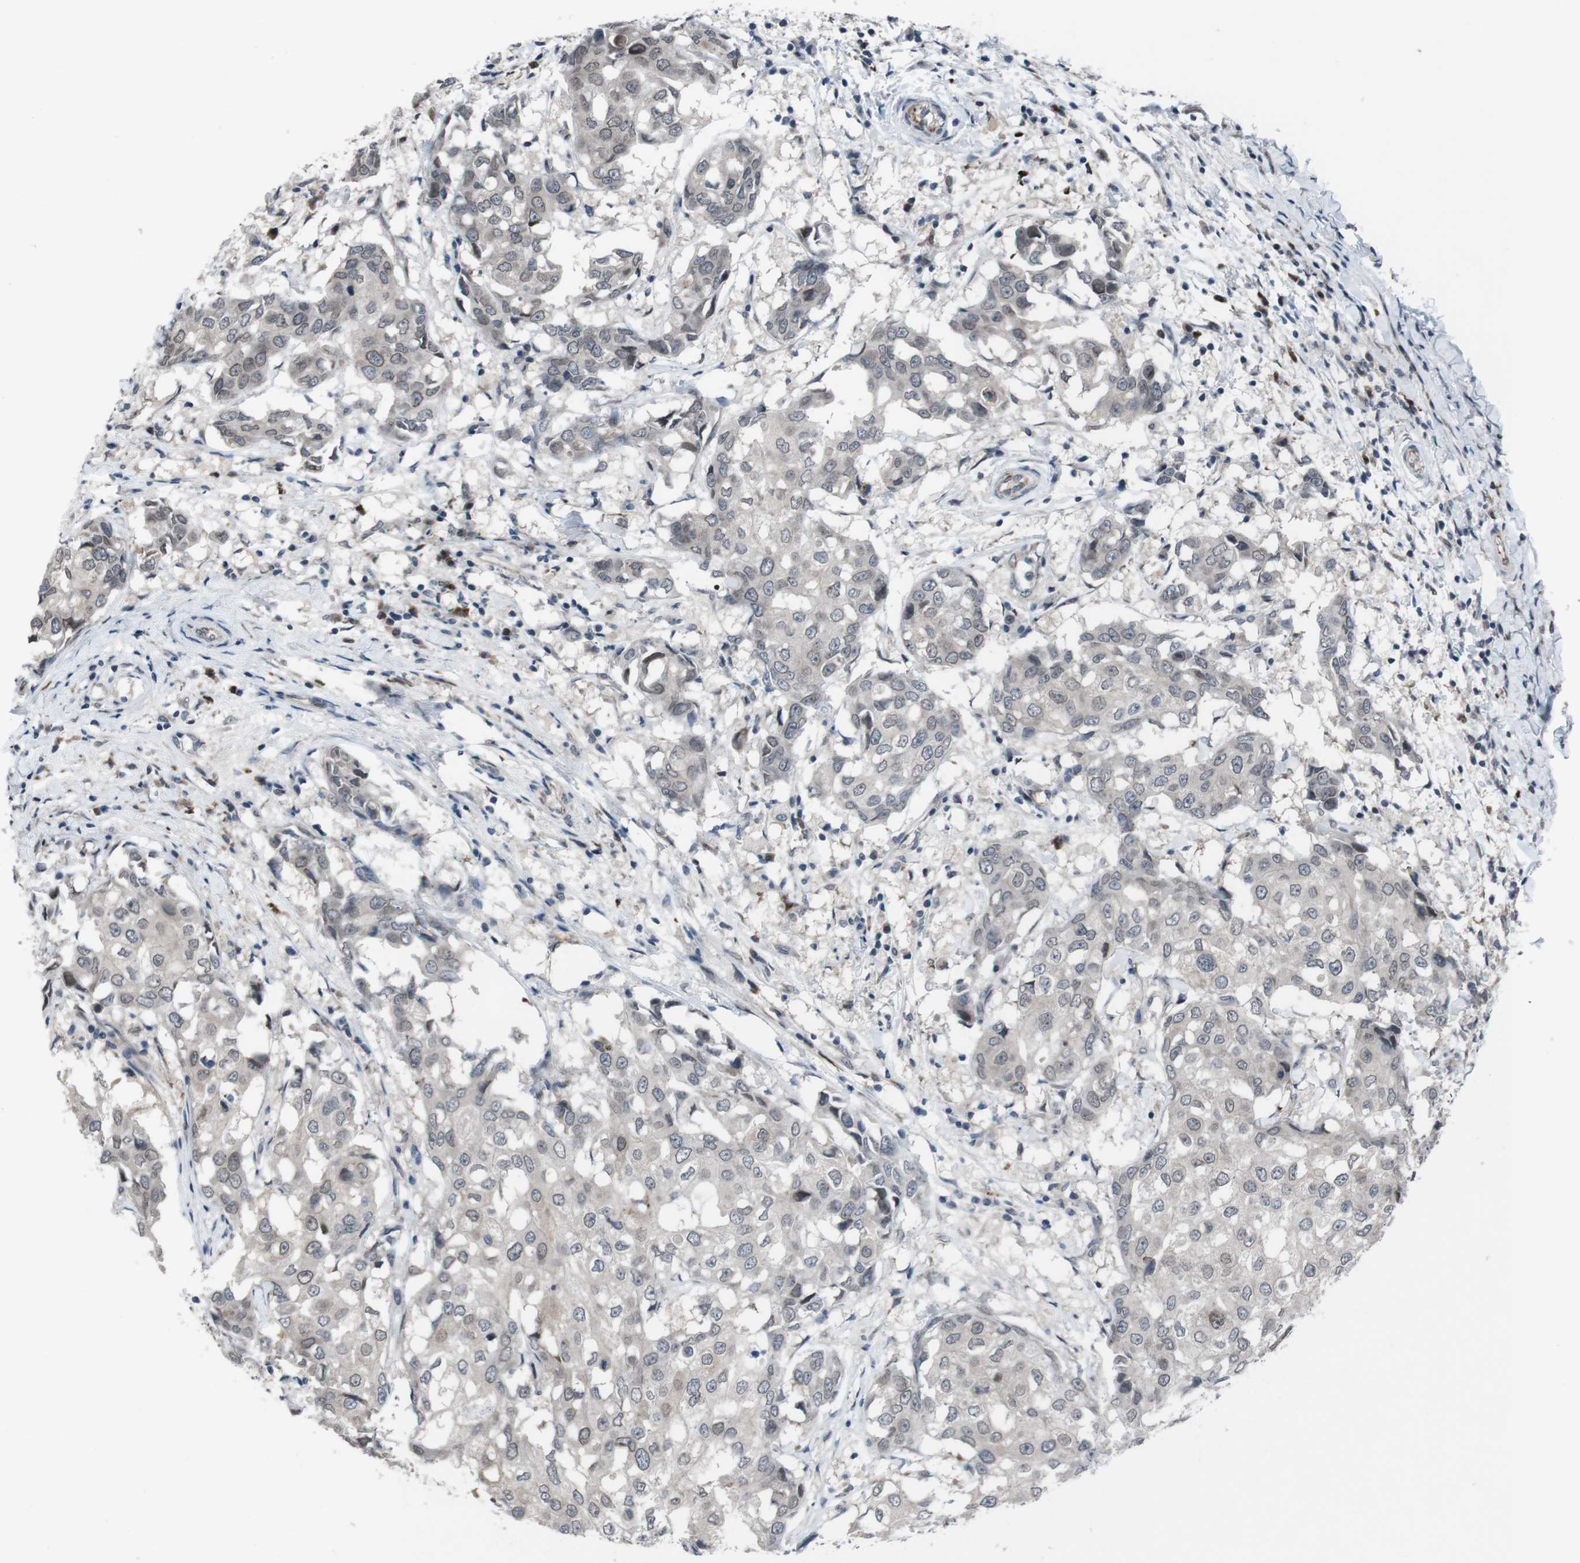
{"staining": {"intensity": "weak", "quantity": ">75%", "location": "cytoplasmic/membranous,nuclear"}, "tissue": "breast cancer", "cell_type": "Tumor cells", "image_type": "cancer", "snomed": [{"axis": "morphology", "description": "Duct carcinoma"}, {"axis": "topography", "description": "Breast"}], "caption": "Breast cancer stained with DAB immunohistochemistry displays low levels of weak cytoplasmic/membranous and nuclear positivity in approximately >75% of tumor cells. (DAB (3,3'-diaminobenzidine) IHC with brightfield microscopy, high magnification).", "gene": "SS18L1", "patient": {"sex": "female", "age": 27}}